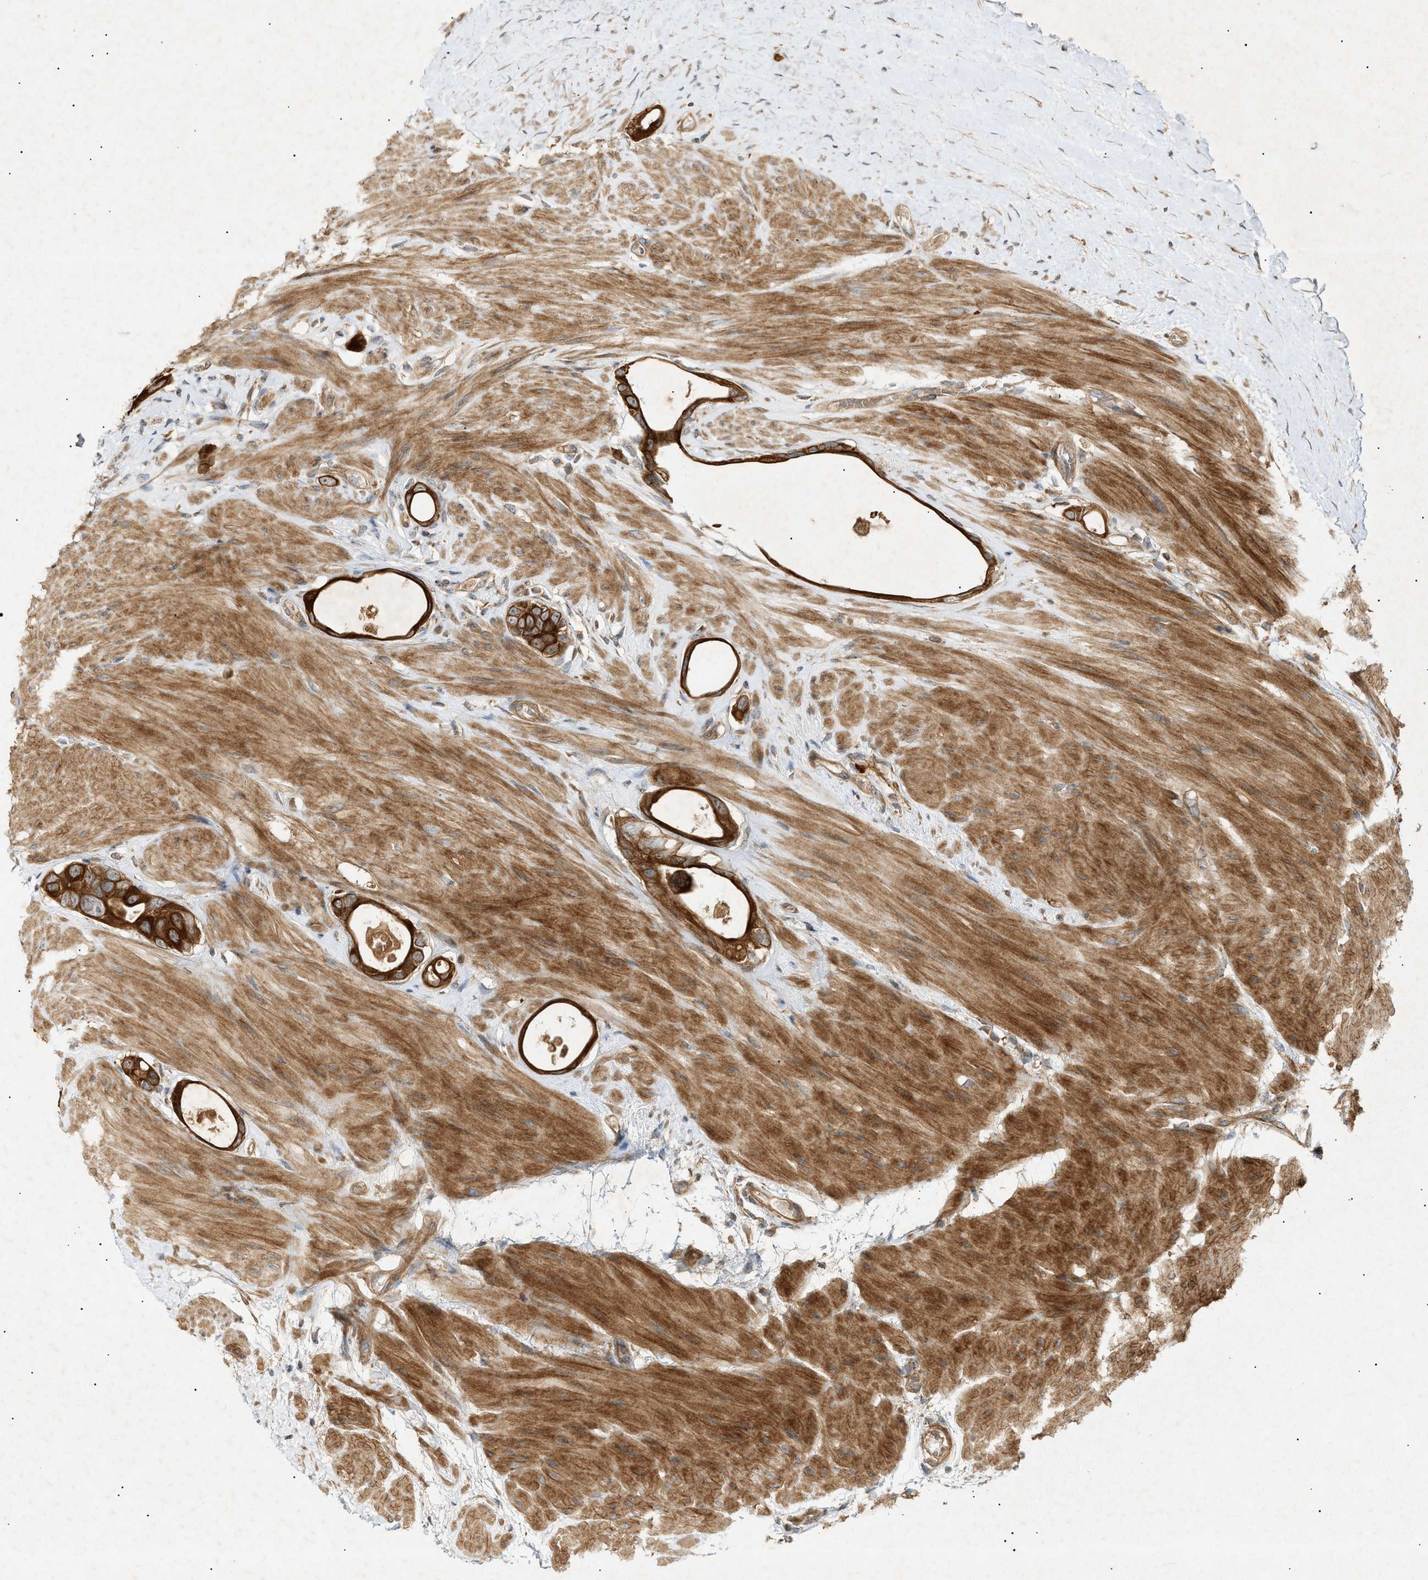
{"staining": {"intensity": "strong", "quantity": ">75%", "location": "cytoplasmic/membranous"}, "tissue": "colorectal cancer", "cell_type": "Tumor cells", "image_type": "cancer", "snomed": [{"axis": "morphology", "description": "Adenocarcinoma, NOS"}, {"axis": "topography", "description": "Rectum"}], "caption": "Immunohistochemistry (IHC) (DAB (3,3'-diaminobenzidine)) staining of human colorectal cancer (adenocarcinoma) reveals strong cytoplasmic/membranous protein positivity in approximately >75% of tumor cells.", "gene": "MTCH1", "patient": {"sex": "male", "age": 51}}